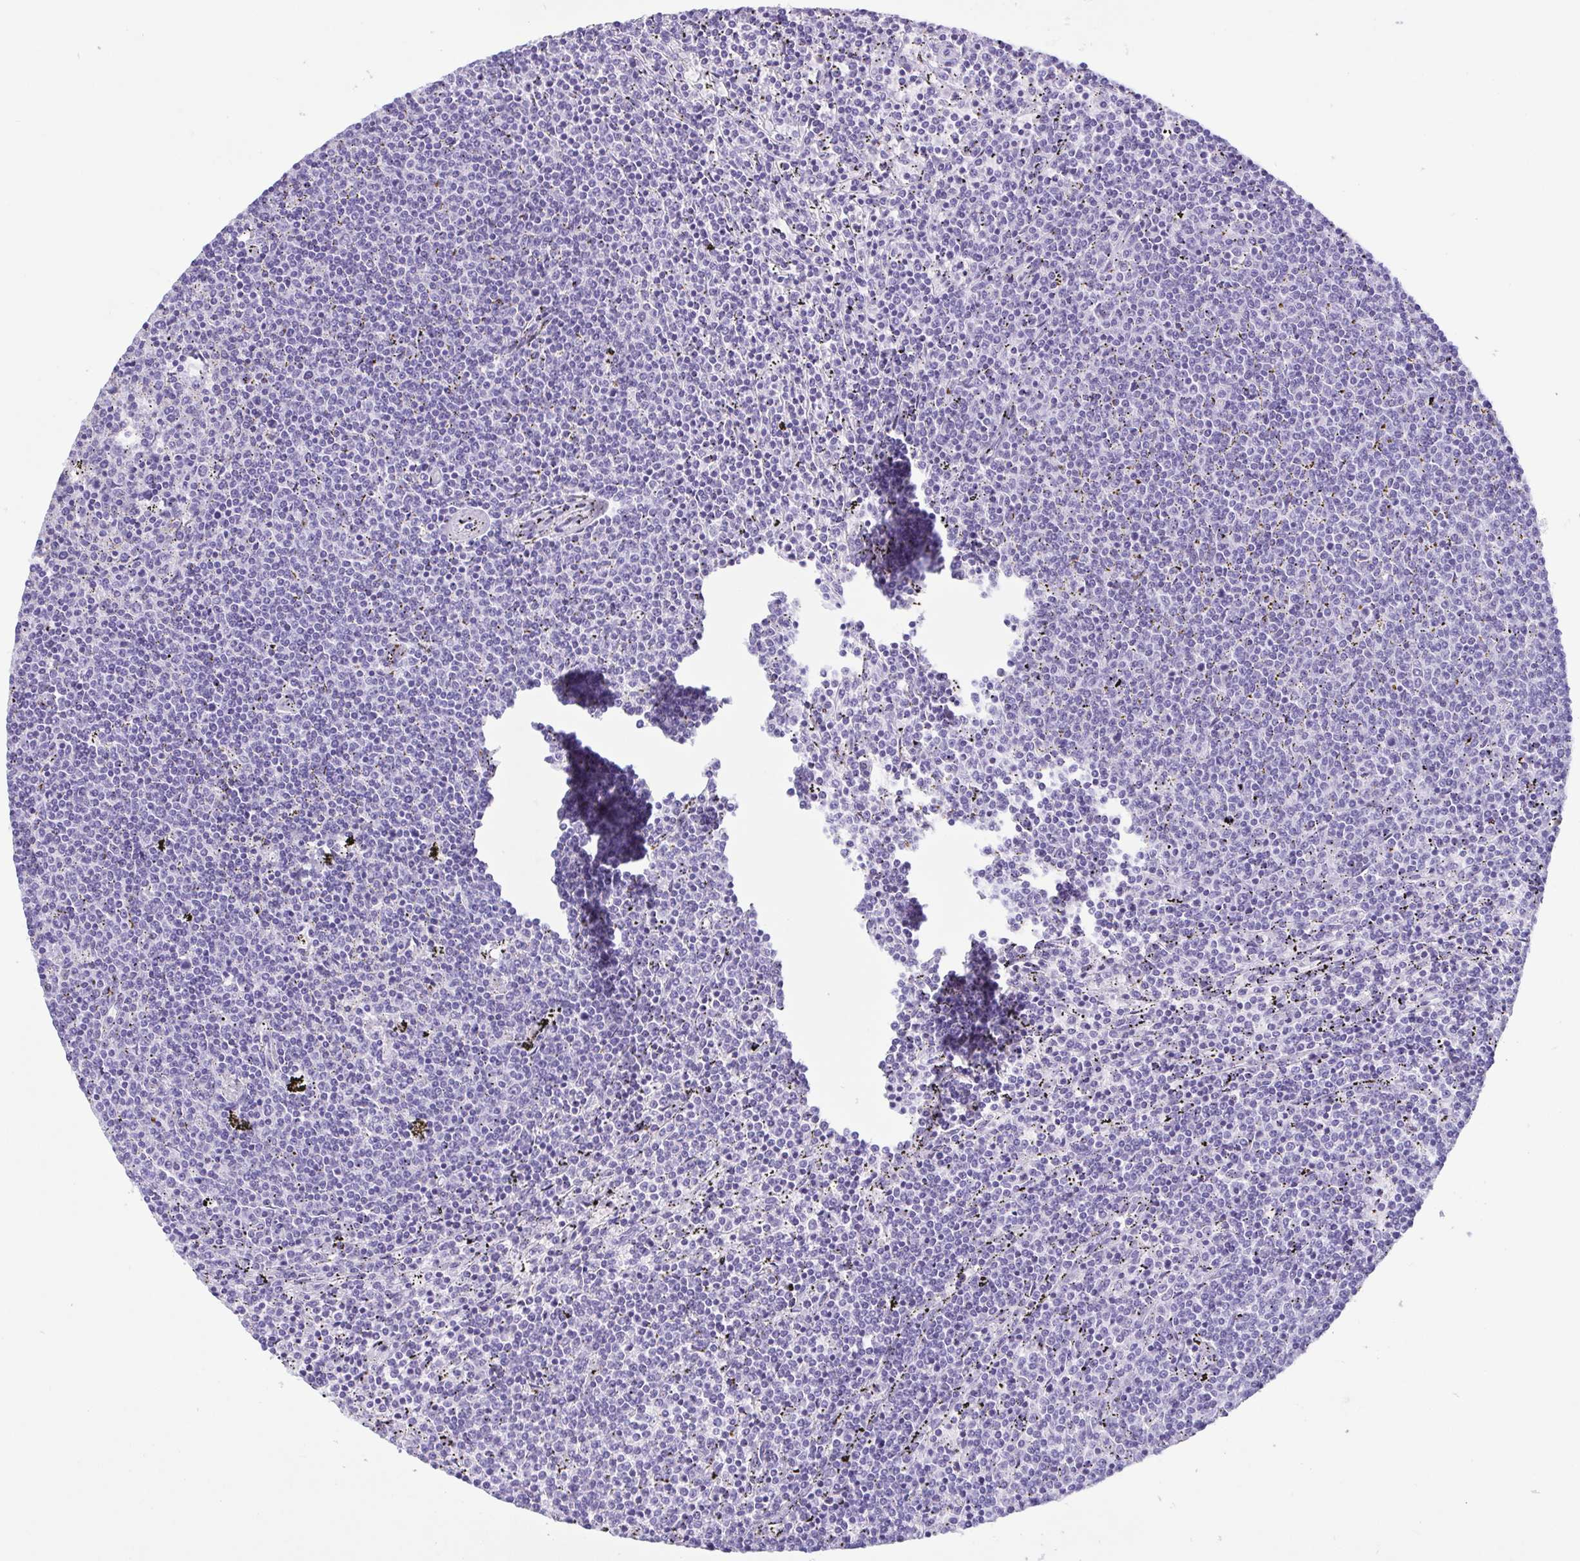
{"staining": {"intensity": "negative", "quantity": "none", "location": "none"}, "tissue": "lymphoma", "cell_type": "Tumor cells", "image_type": "cancer", "snomed": [{"axis": "morphology", "description": "Malignant lymphoma, non-Hodgkin's type, Low grade"}, {"axis": "topography", "description": "Spleen"}], "caption": "DAB (3,3'-diaminobenzidine) immunohistochemical staining of human malignant lymphoma, non-Hodgkin's type (low-grade) displays no significant staining in tumor cells.", "gene": "LTF", "patient": {"sex": "female", "age": 50}}